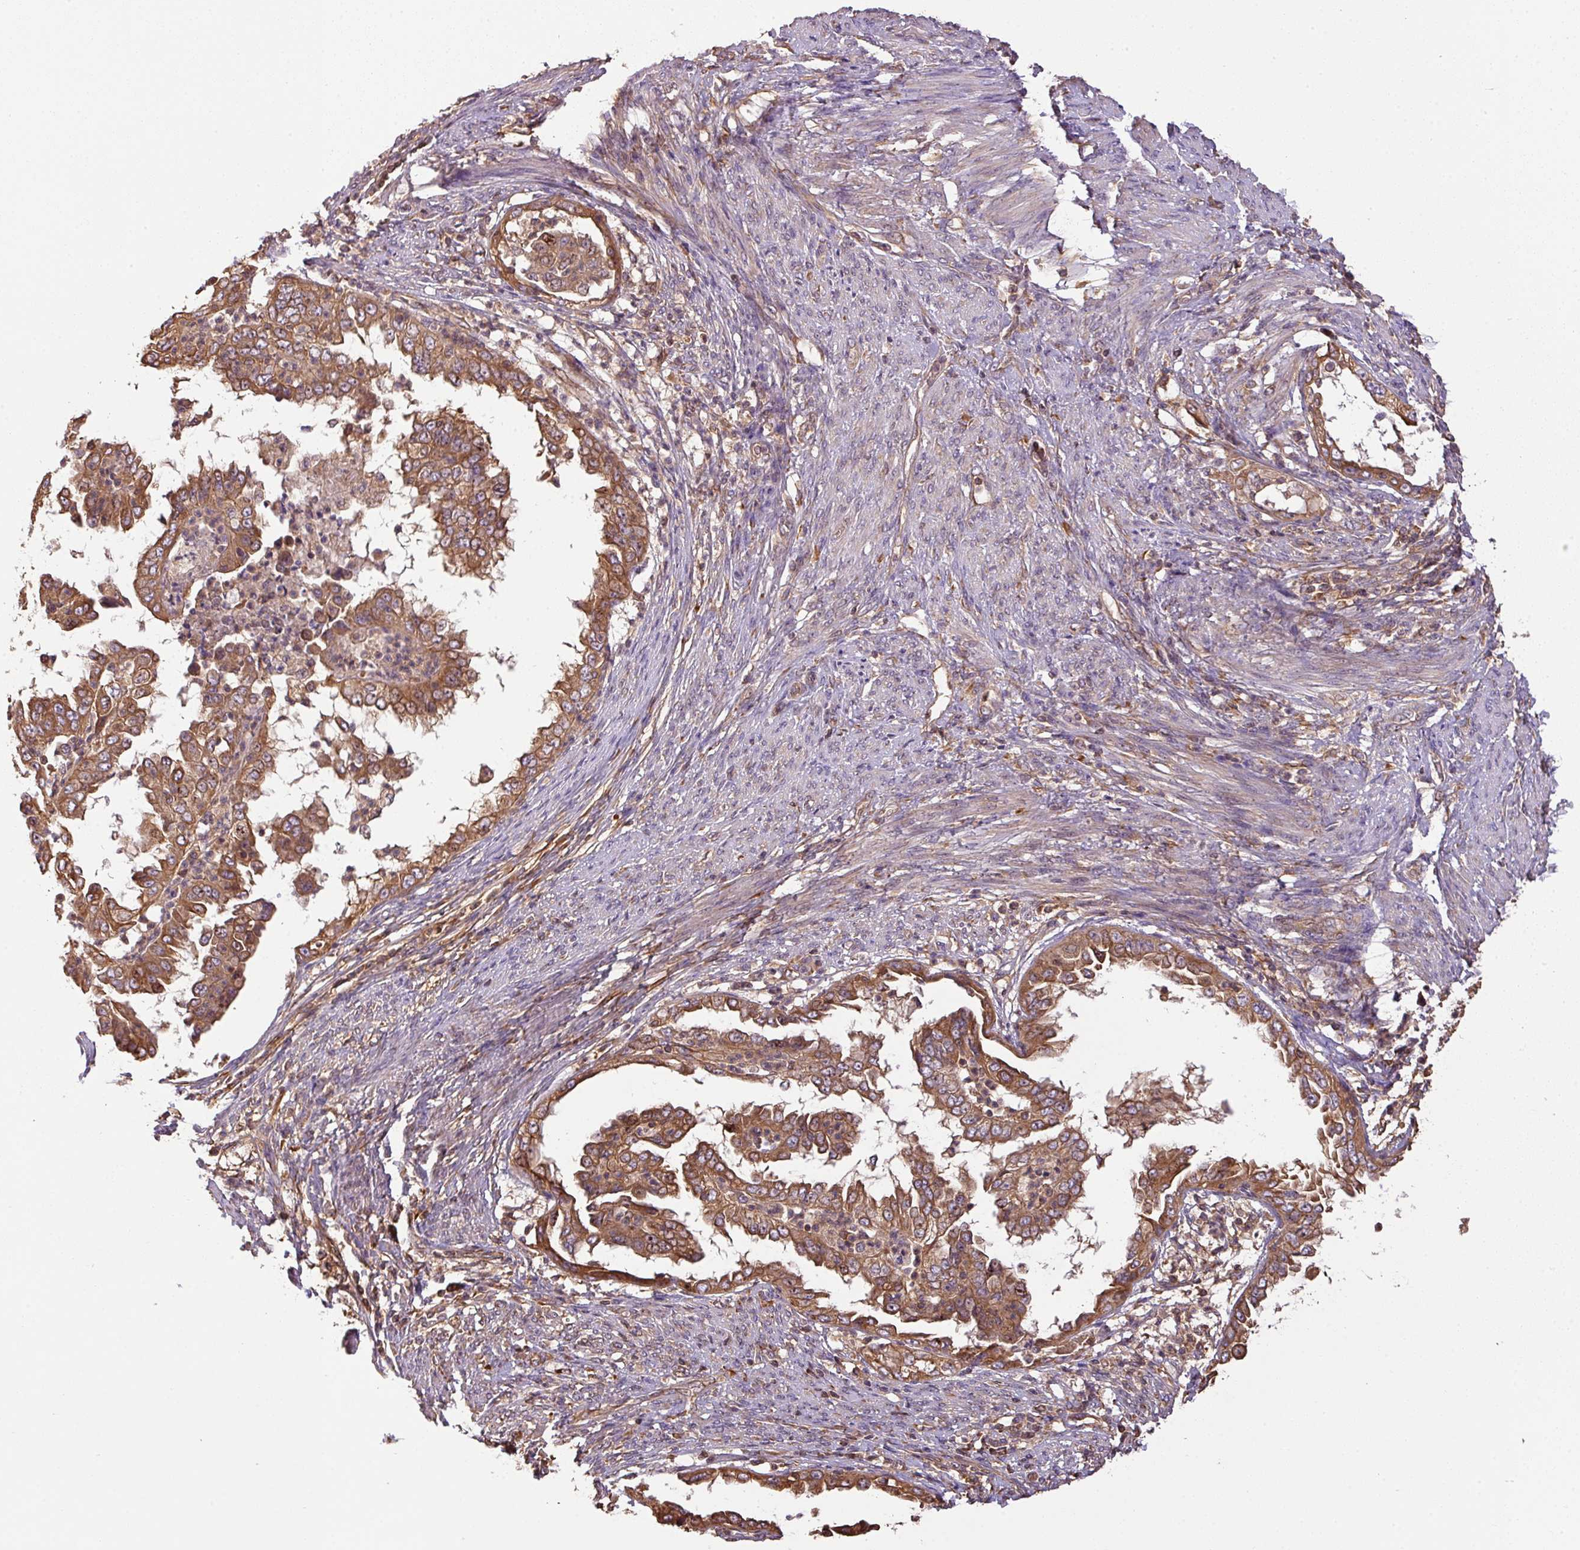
{"staining": {"intensity": "moderate", "quantity": ">75%", "location": "cytoplasmic/membranous,nuclear"}, "tissue": "endometrial cancer", "cell_type": "Tumor cells", "image_type": "cancer", "snomed": [{"axis": "morphology", "description": "Adenocarcinoma, NOS"}, {"axis": "topography", "description": "Endometrium"}], "caption": "A photomicrograph of adenocarcinoma (endometrial) stained for a protein demonstrates moderate cytoplasmic/membranous and nuclear brown staining in tumor cells.", "gene": "VENTX", "patient": {"sex": "female", "age": 85}}